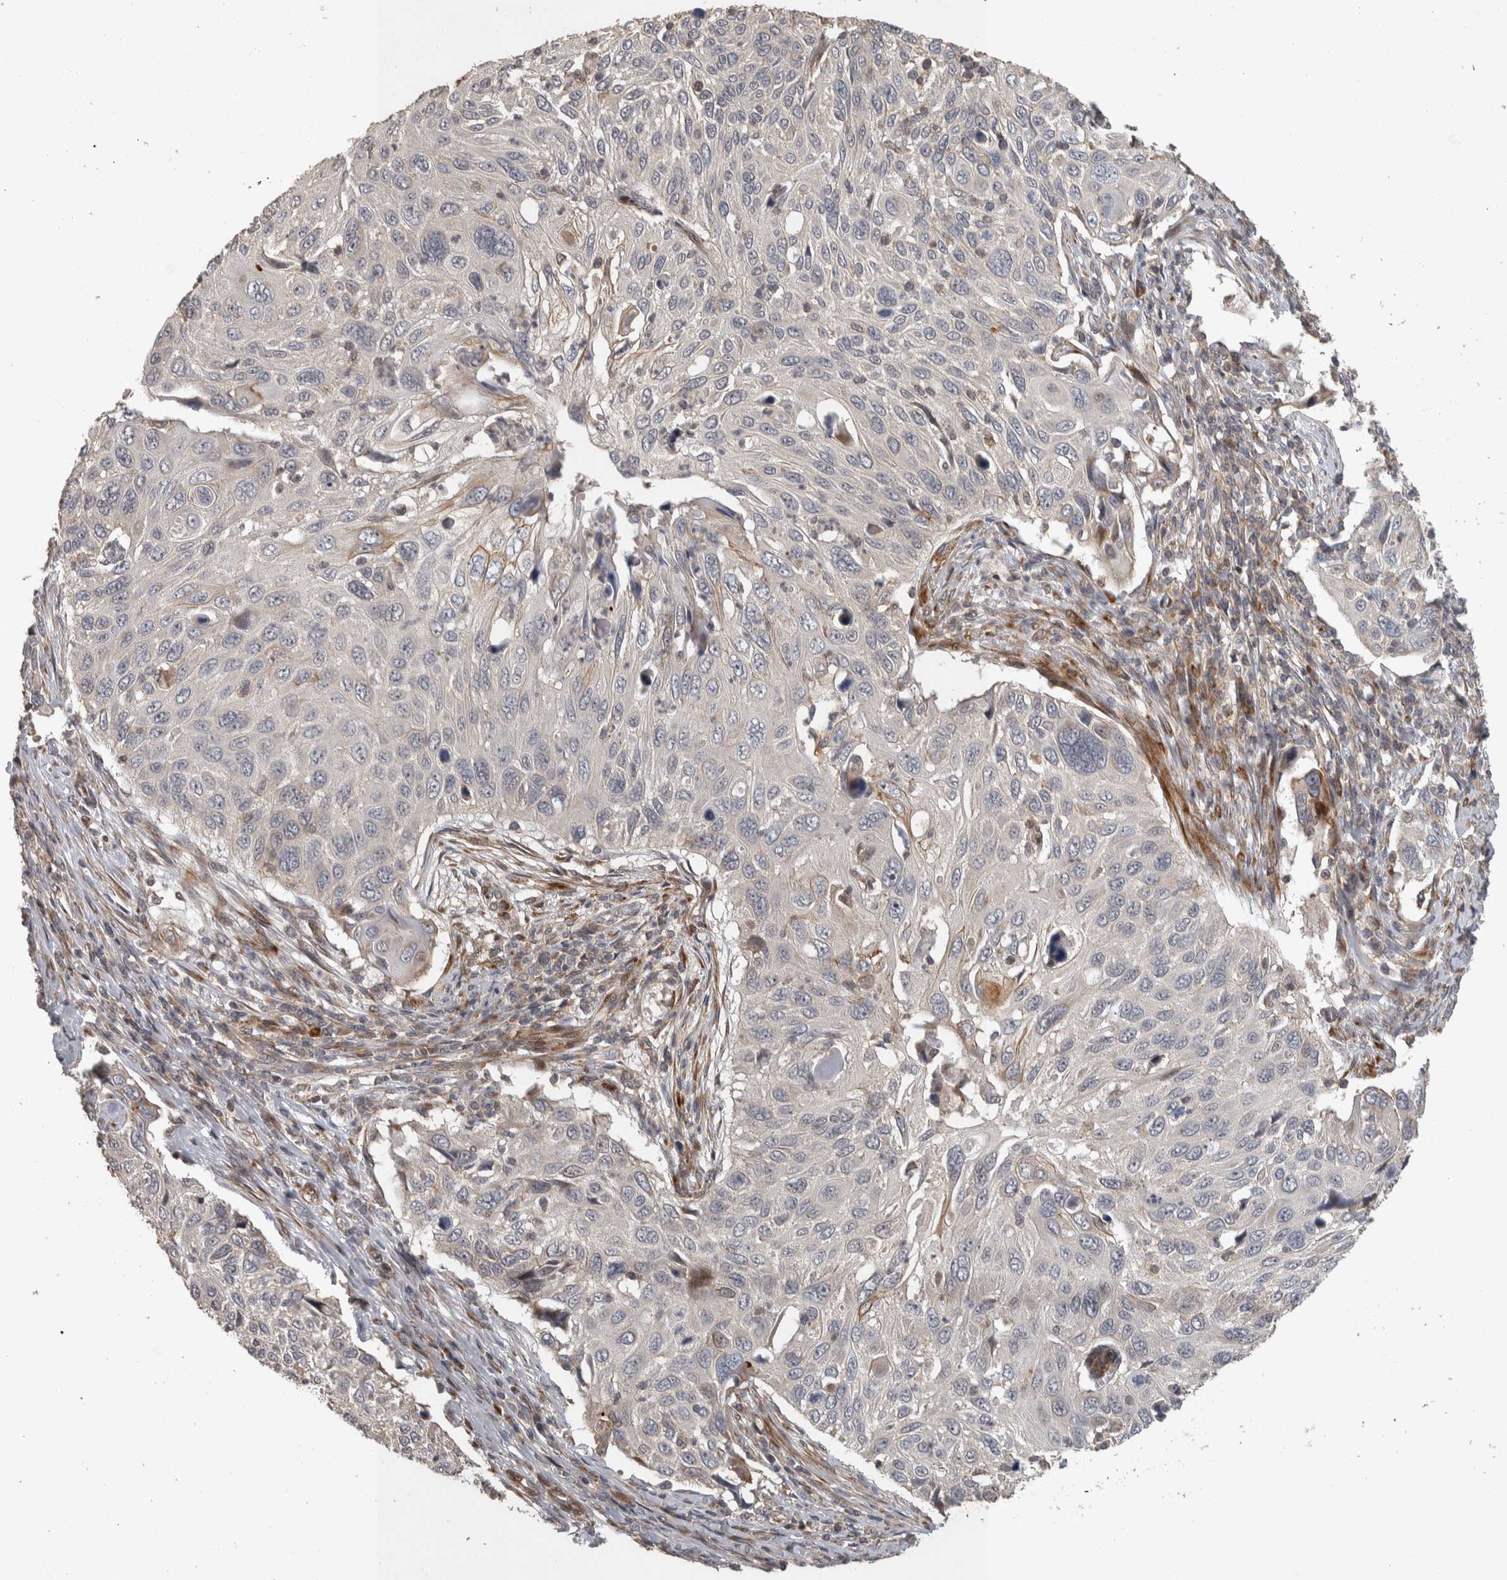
{"staining": {"intensity": "negative", "quantity": "none", "location": "none"}, "tissue": "cervical cancer", "cell_type": "Tumor cells", "image_type": "cancer", "snomed": [{"axis": "morphology", "description": "Squamous cell carcinoma, NOS"}, {"axis": "topography", "description": "Cervix"}], "caption": "The photomicrograph displays no significant staining in tumor cells of cervical squamous cell carcinoma.", "gene": "ERAL1", "patient": {"sex": "female", "age": 70}}